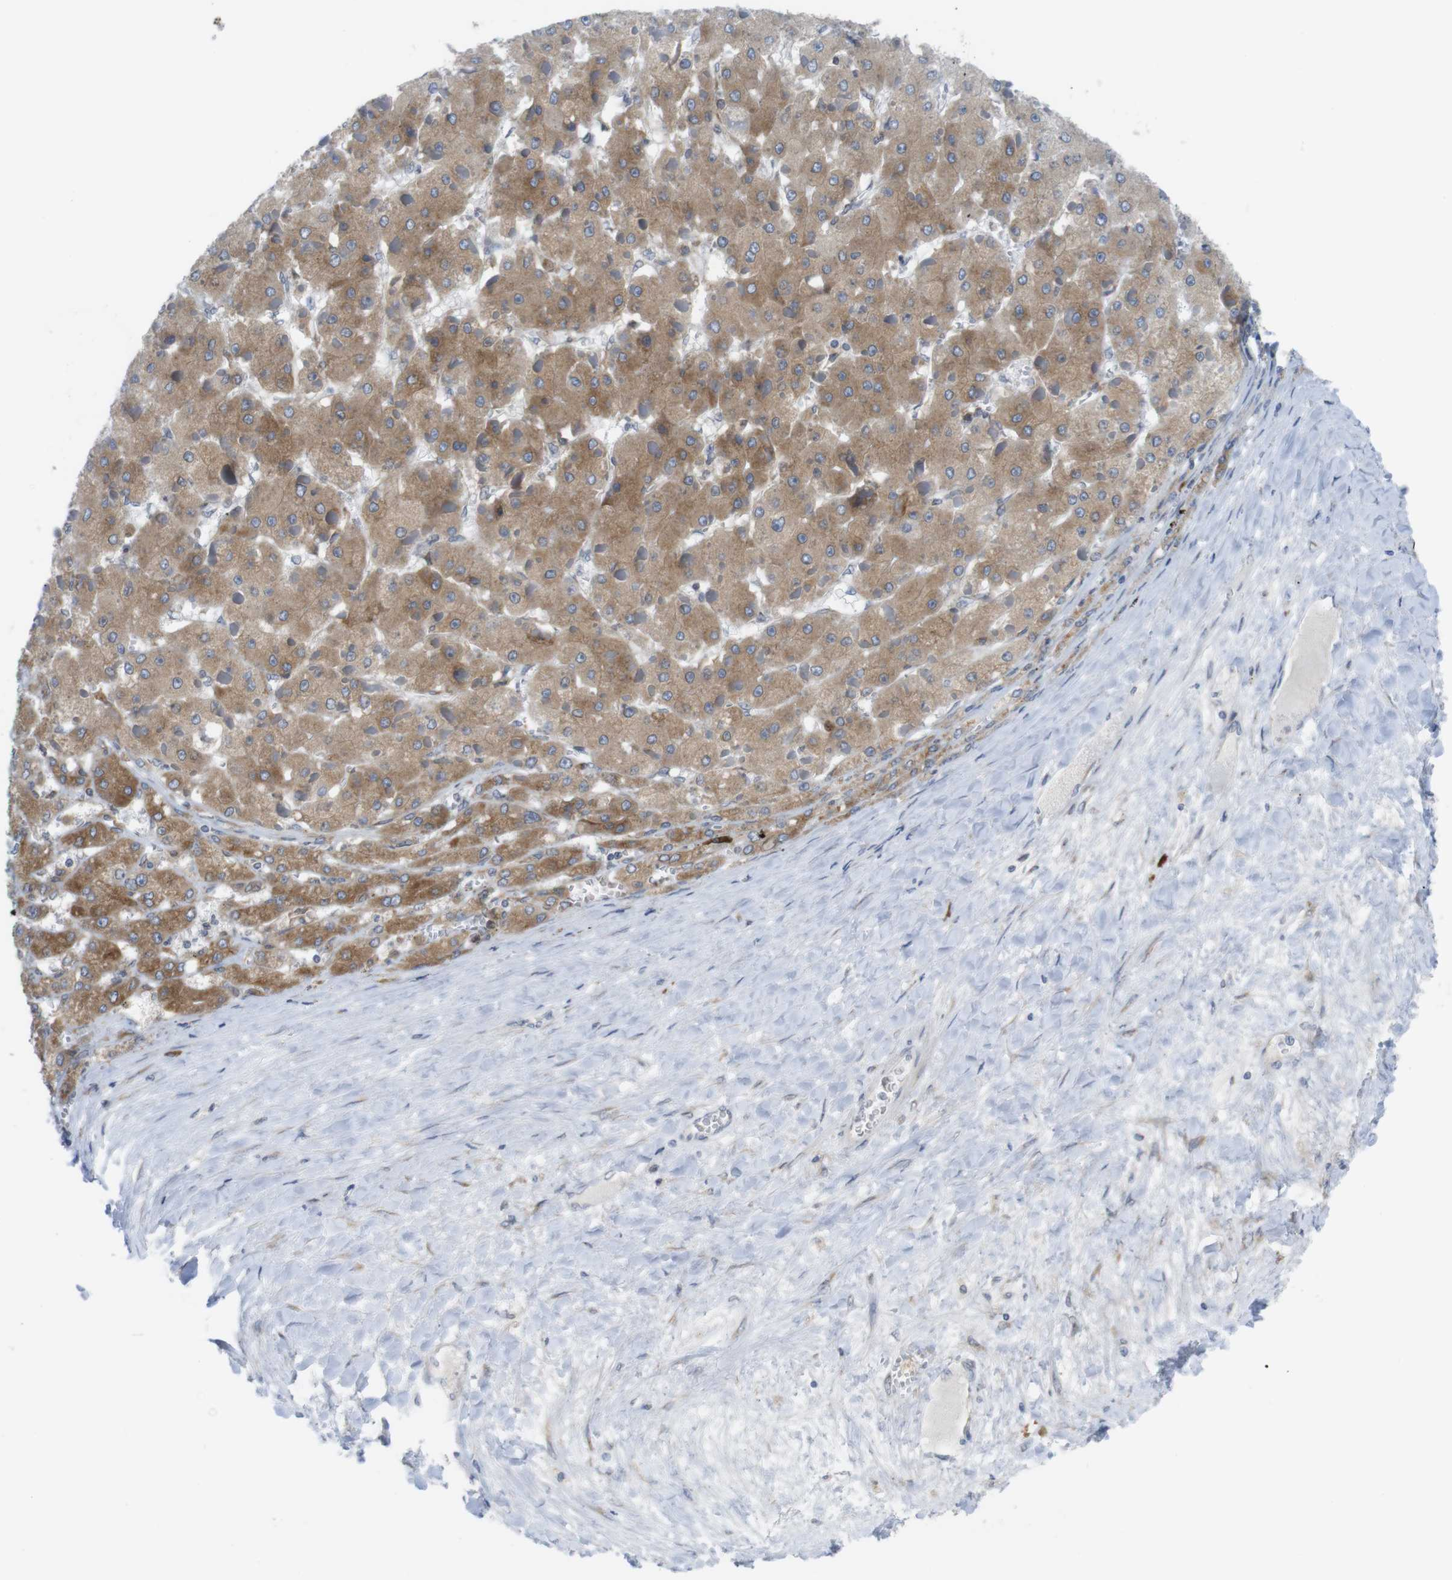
{"staining": {"intensity": "moderate", "quantity": ">75%", "location": "cytoplasmic/membranous"}, "tissue": "liver cancer", "cell_type": "Tumor cells", "image_type": "cancer", "snomed": [{"axis": "morphology", "description": "Carcinoma, Hepatocellular, NOS"}, {"axis": "topography", "description": "Liver"}], "caption": "Immunohistochemistry (IHC) image of human hepatocellular carcinoma (liver) stained for a protein (brown), which exhibits medium levels of moderate cytoplasmic/membranous positivity in about >75% of tumor cells.", "gene": "ERGIC3", "patient": {"sex": "female", "age": 73}}